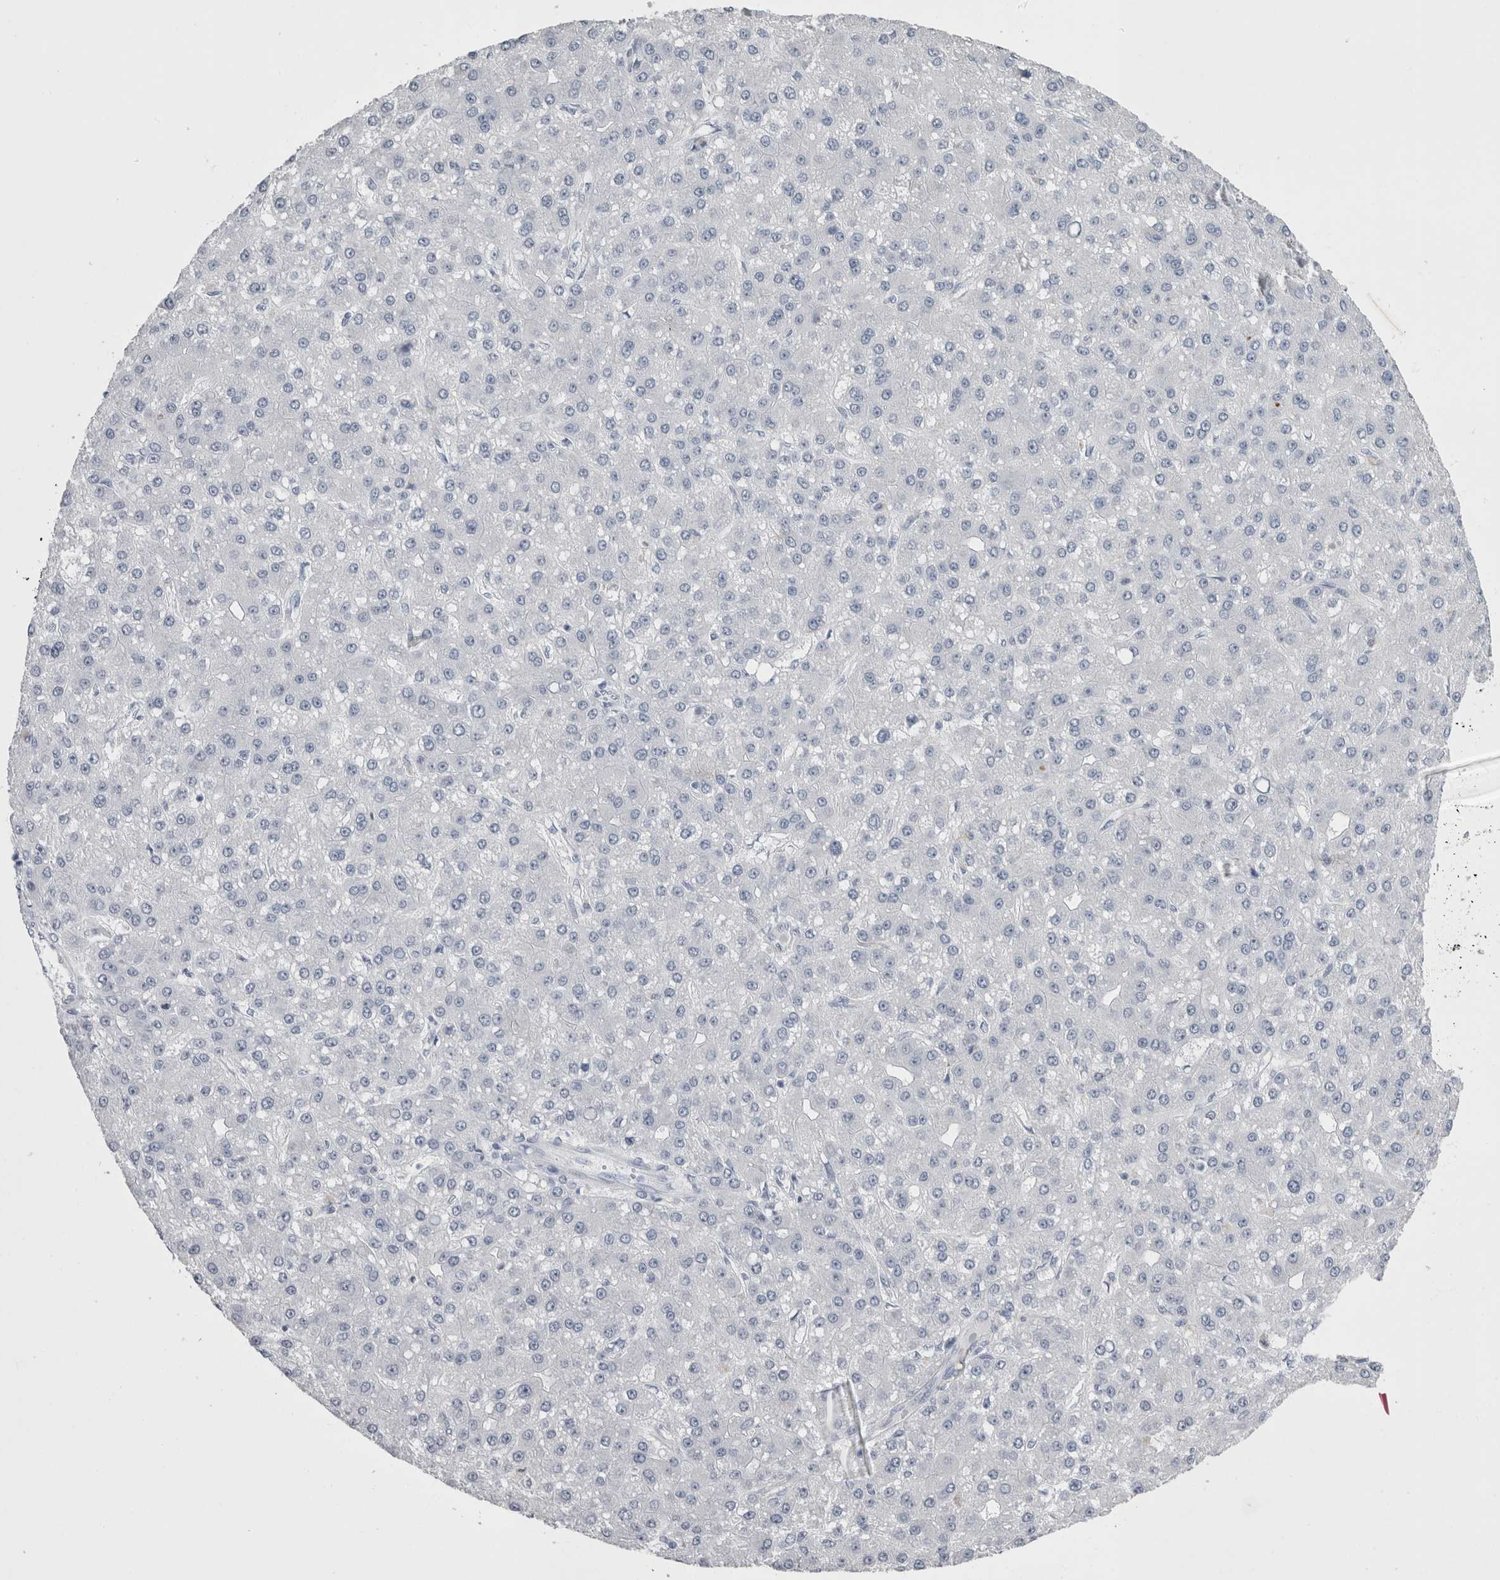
{"staining": {"intensity": "negative", "quantity": "none", "location": "none"}, "tissue": "liver cancer", "cell_type": "Tumor cells", "image_type": "cancer", "snomed": [{"axis": "morphology", "description": "Carcinoma, Hepatocellular, NOS"}, {"axis": "topography", "description": "Liver"}], "caption": "Immunohistochemistry (IHC) photomicrograph of neoplastic tissue: hepatocellular carcinoma (liver) stained with DAB (3,3'-diaminobenzidine) demonstrates no significant protein expression in tumor cells.", "gene": "VWDE", "patient": {"sex": "male", "age": 67}}